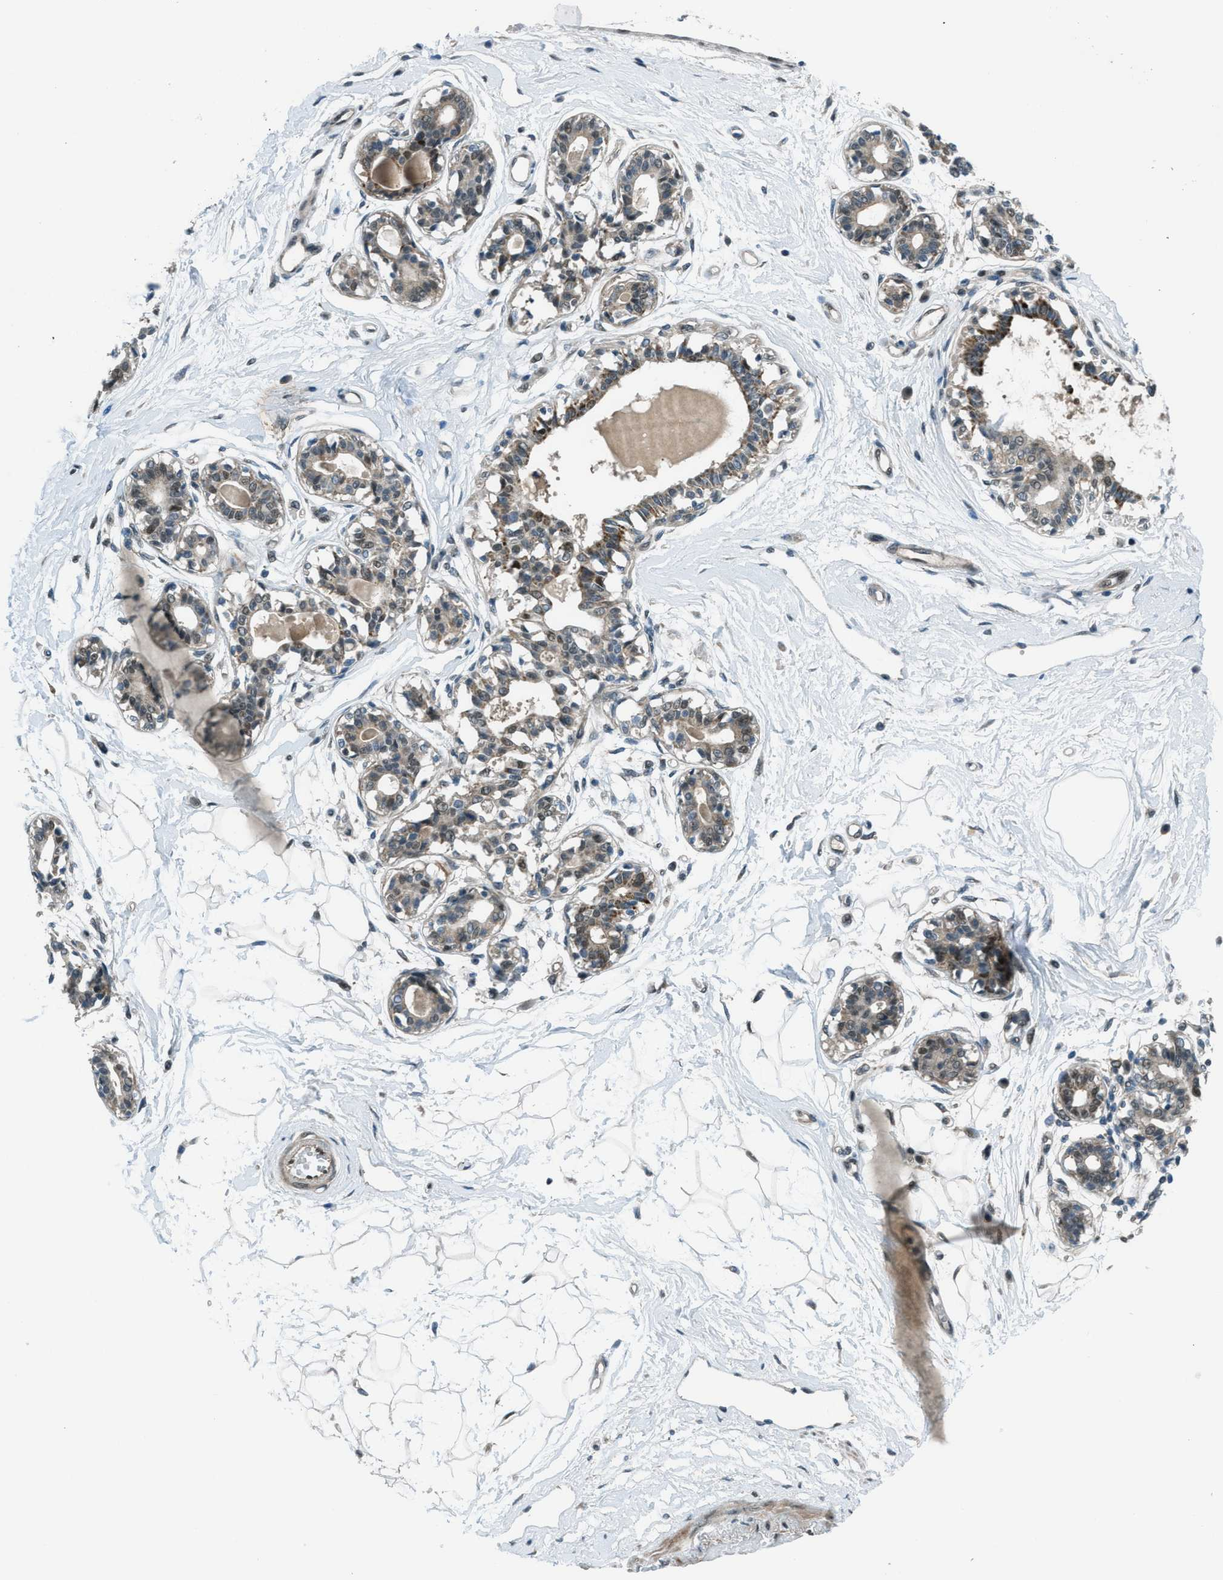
{"staining": {"intensity": "weak", "quantity": "25%-75%", "location": "cytoplasmic/membranous"}, "tissue": "breast", "cell_type": "Adipocytes", "image_type": "normal", "snomed": [{"axis": "morphology", "description": "Normal tissue, NOS"}, {"axis": "topography", "description": "Breast"}], "caption": "There is low levels of weak cytoplasmic/membranous expression in adipocytes of benign breast, as demonstrated by immunohistochemical staining (brown color).", "gene": "NPEPL1", "patient": {"sex": "female", "age": 45}}